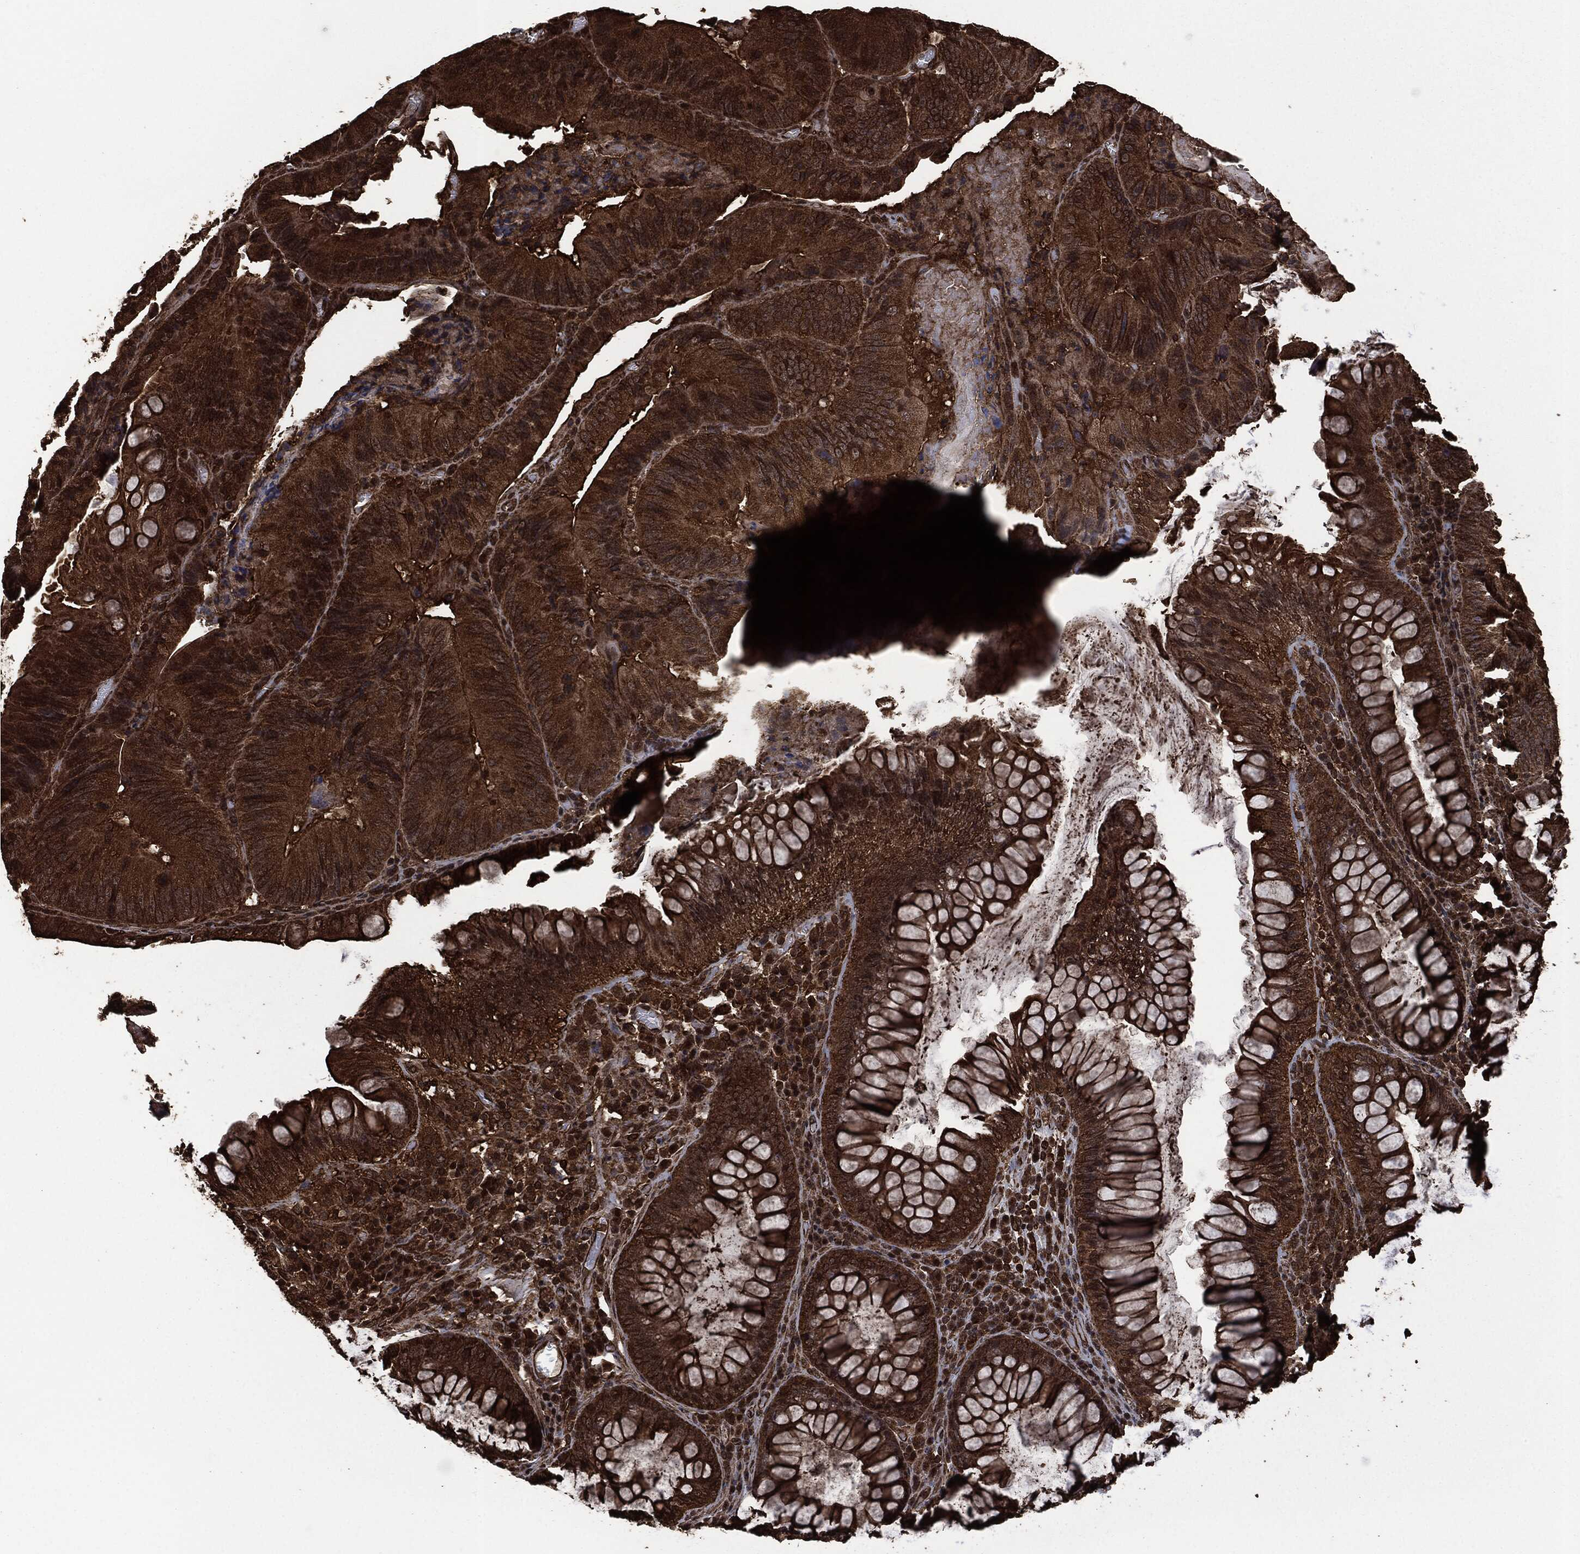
{"staining": {"intensity": "strong", "quantity": ">75%", "location": "cytoplasmic/membranous"}, "tissue": "colorectal cancer", "cell_type": "Tumor cells", "image_type": "cancer", "snomed": [{"axis": "morphology", "description": "Adenocarcinoma, NOS"}, {"axis": "topography", "description": "Colon"}], "caption": "A high amount of strong cytoplasmic/membranous positivity is identified in approximately >75% of tumor cells in adenocarcinoma (colorectal) tissue.", "gene": "HRAS", "patient": {"sex": "female", "age": 86}}